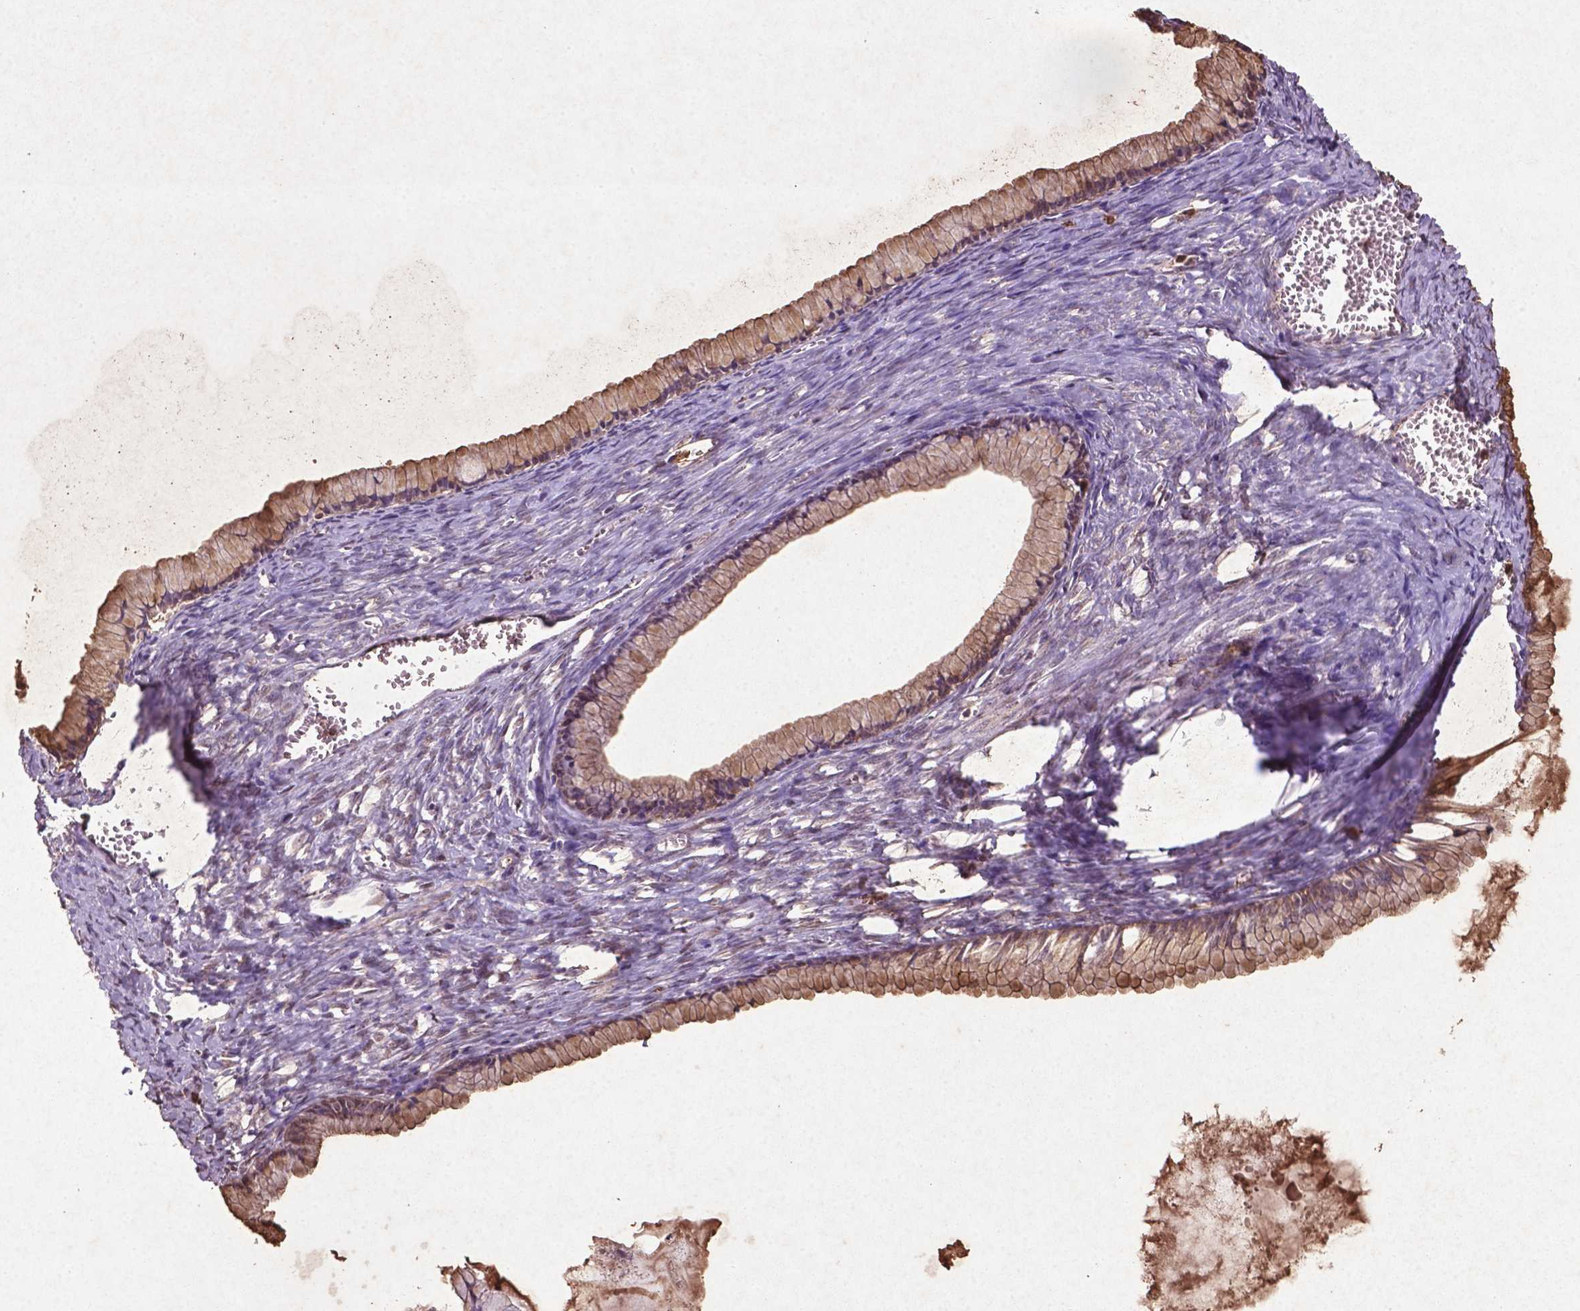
{"staining": {"intensity": "moderate", "quantity": ">75%", "location": "cytoplasmic/membranous"}, "tissue": "ovarian cancer", "cell_type": "Tumor cells", "image_type": "cancer", "snomed": [{"axis": "morphology", "description": "Cystadenocarcinoma, mucinous, NOS"}, {"axis": "topography", "description": "Ovary"}], "caption": "Immunohistochemistry (DAB (3,3'-diaminobenzidine)) staining of mucinous cystadenocarcinoma (ovarian) reveals moderate cytoplasmic/membranous protein positivity in approximately >75% of tumor cells. The staining is performed using DAB (3,3'-diaminobenzidine) brown chromogen to label protein expression. The nuclei are counter-stained blue using hematoxylin.", "gene": "MTOR", "patient": {"sex": "female", "age": 41}}